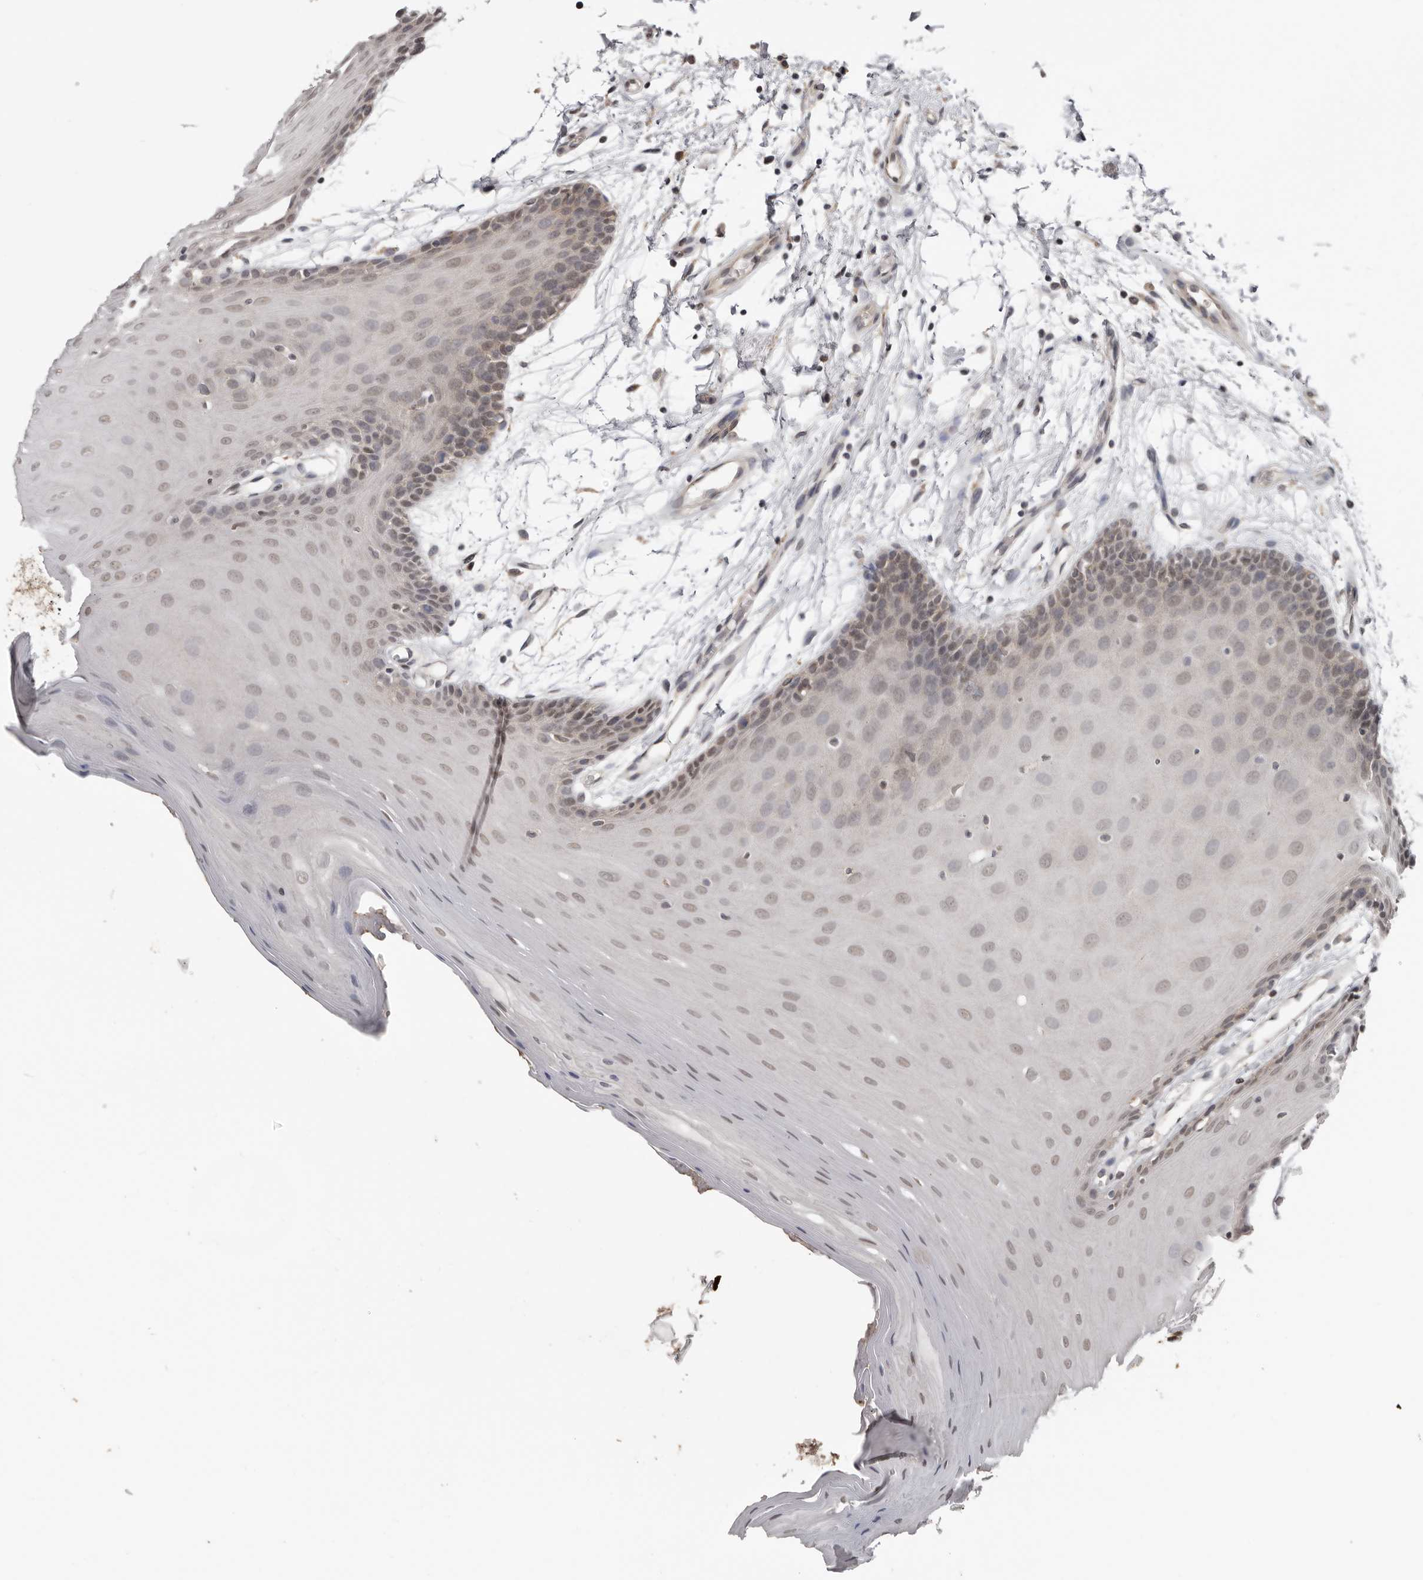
{"staining": {"intensity": "weak", "quantity": ">75%", "location": "cytoplasmic/membranous,nuclear"}, "tissue": "oral mucosa", "cell_type": "Squamous epithelial cells", "image_type": "normal", "snomed": [{"axis": "morphology", "description": "Normal tissue, NOS"}, {"axis": "morphology", "description": "Squamous cell carcinoma, NOS"}, {"axis": "topography", "description": "Skeletal muscle"}, {"axis": "topography", "description": "Oral tissue"}, {"axis": "topography", "description": "Salivary gland"}, {"axis": "topography", "description": "Head-Neck"}], "caption": "The micrograph displays immunohistochemical staining of normal oral mucosa. There is weak cytoplasmic/membranous,nuclear positivity is seen in approximately >75% of squamous epithelial cells. The staining is performed using DAB brown chromogen to label protein expression. The nuclei are counter-stained blue using hematoxylin.", "gene": "MOGAT2", "patient": {"sex": "male", "age": 54}}